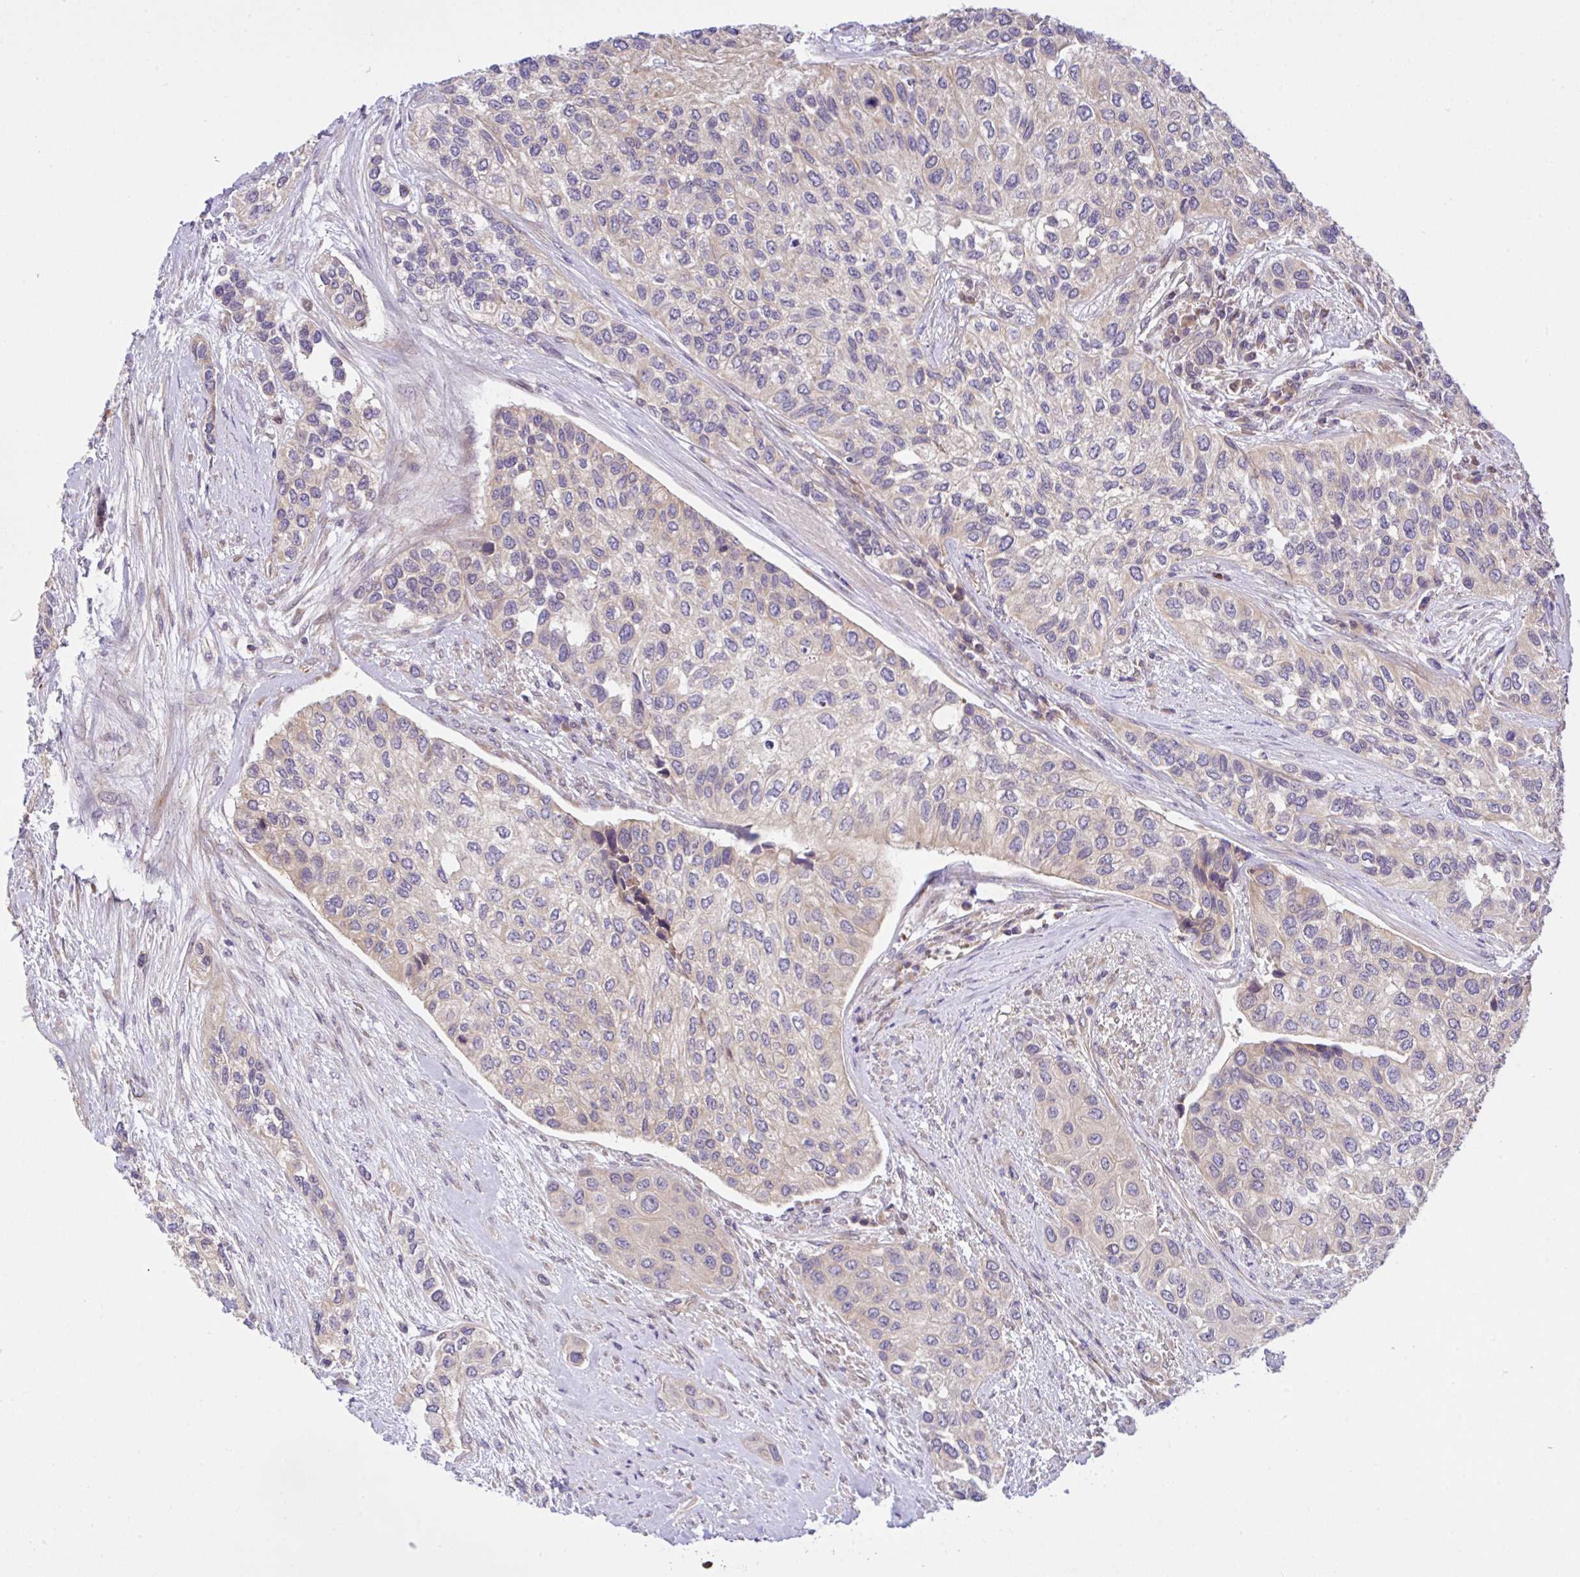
{"staining": {"intensity": "negative", "quantity": "none", "location": "none"}, "tissue": "urothelial cancer", "cell_type": "Tumor cells", "image_type": "cancer", "snomed": [{"axis": "morphology", "description": "Normal tissue, NOS"}, {"axis": "morphology", "description": "Urothelial carcinoma, High grade"}, {"axis": "topography", "description": "Vascular tissue"}, {"axis": "topography", "description": "Urinary bladder"}], "caption": "This is a histopathology image of immunohistochemistry staining of high-grade urothelial carcinoma, which shows no expression in tumor cells. (DAB IHC visualized using brightfield microscopy, high magnification).", "gene": "UBE4A", "patient": {"sex": "female", "age": 56}}